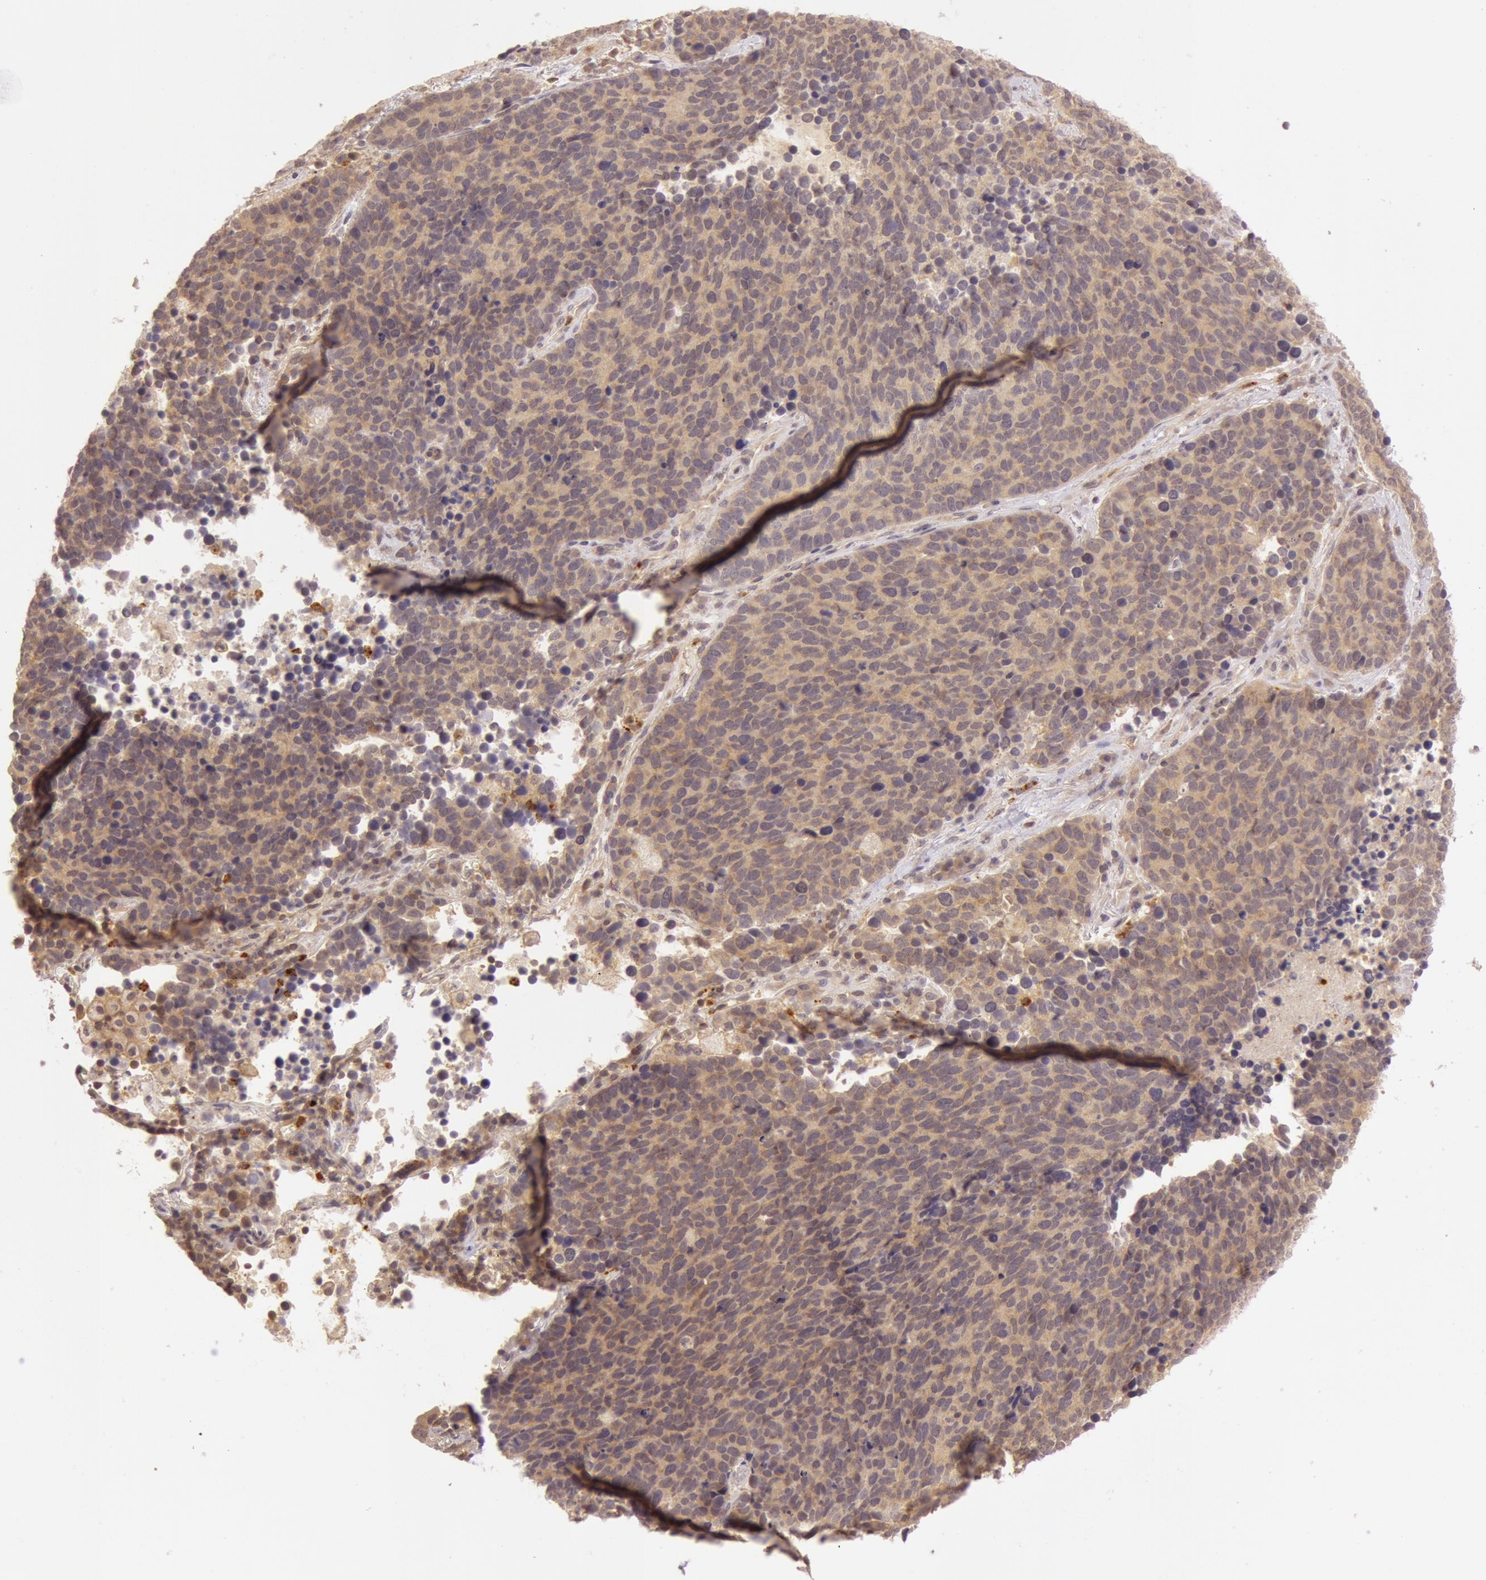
{"staining": {"intensity": "weak", "quantity": ">75%", "location": "cytoplasmic/membranous"}, "tissue": "lung cancer", "cell_type": "Tumor cells", "image_type": "cancer", "snomed": [{"axis": "morphology", "description": "Neoplasm, malignant, NOS"}, {"axis": "topography", "description": "Lung"}], "caption": "Weak cytoplasmic/membranous positivity is present in approximately >75% of tumor cells in lung cancer.", "gene": "ATG2B", "patient": {"sex": "female", "age": 75}}